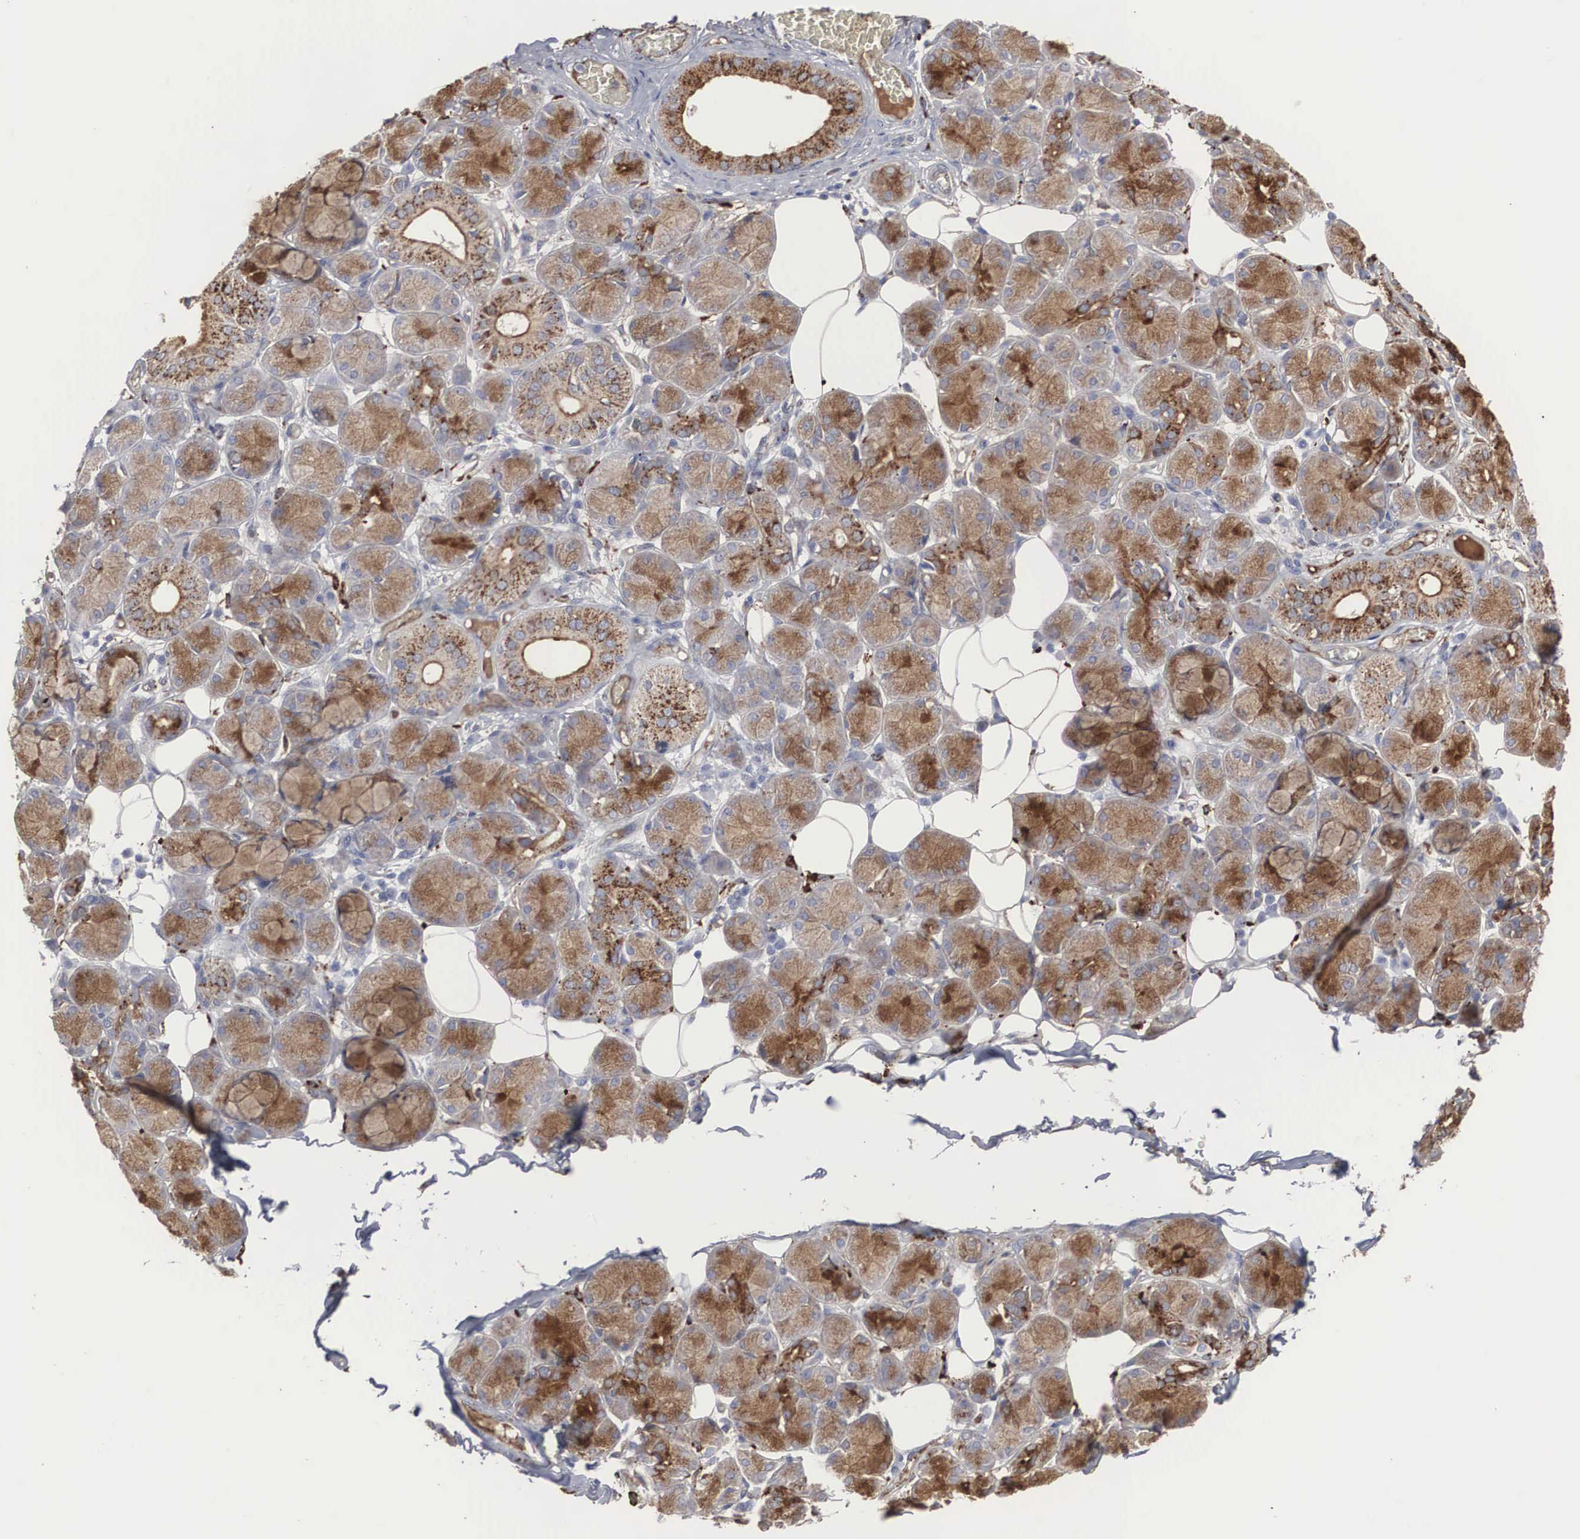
{"staining": {"intensity": "moderate", "quantity": ">75%", "location": "cytoplasmic/membranous"}, "tissue": "salivary gland", "cell_type": "Glandular cells", "image_type": "normal", "snomed": [{"axis": "morphology", "description": "Normal tissue, NOS"}, {"axis": "topography", "description": "Salivary gland"}], "caption": "The histopathology image reveals staining of benign salivary gland, revealing moderate cytoplasmic/membranous protein positivity (brown color) within glandular cells. The protein of interest is stained brown, and the nuclei are stained in blue (DAB IHC with brightfield microscopy, high magnification).", "gene": "LGALS3BP", "patient": {"sex": "male", "age": 54}}